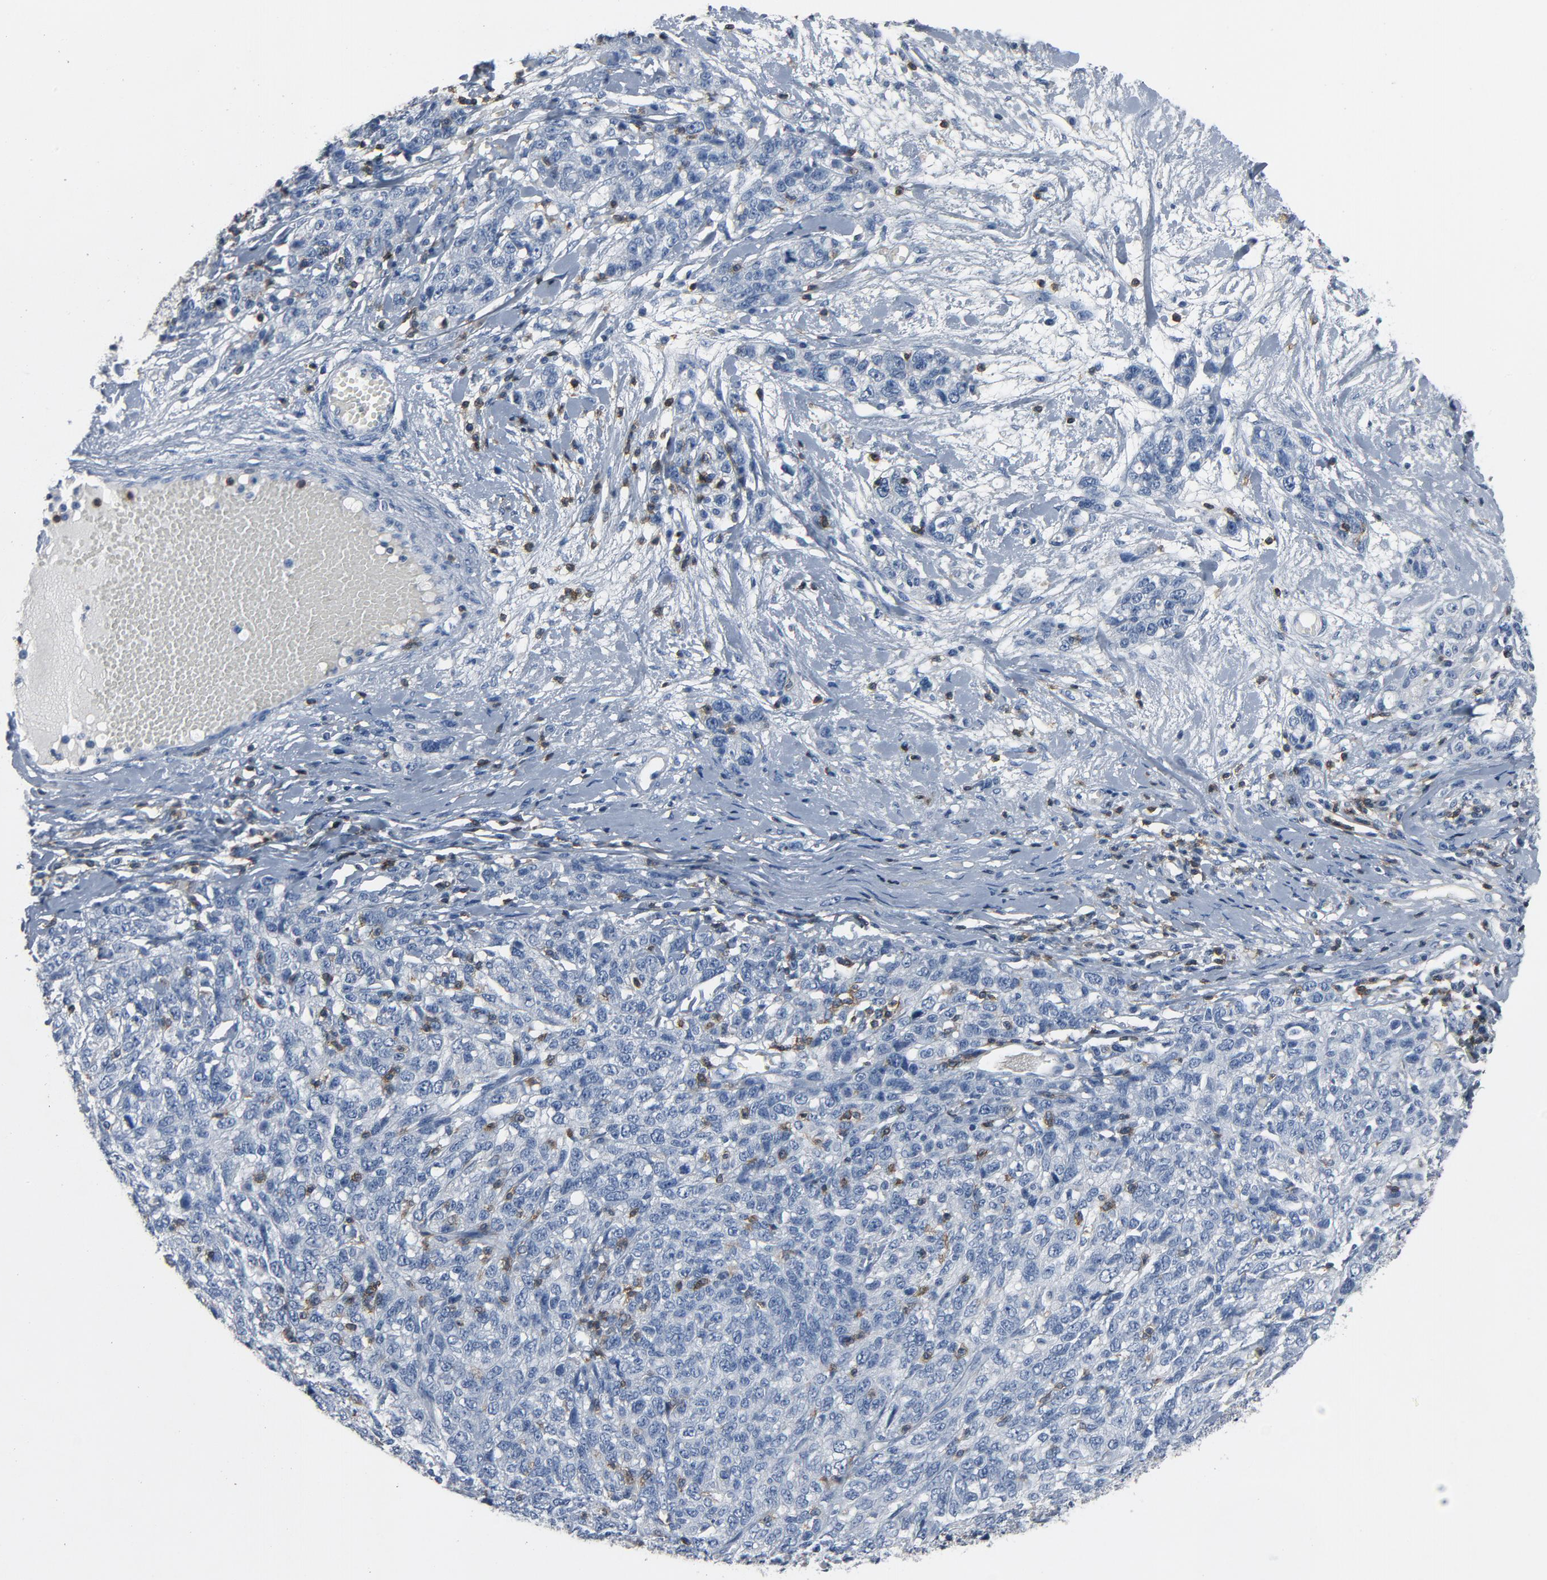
{"staining": {"intensity": "negative", "quantity": "none", "location": "none"}, "tissue": "ovarian cancer", "cell_type": "Tumor cells", "image_type": "cancer", "snomed": [{"axis": "morphology", "description": "Cystadenocarcinoma, serous, NOS"}, {"axis": "topography", "description": "Ovary"}], "caption": "This histopathology image is of serous cystadenocarcinoma (ovarian) stained with immunohistochemistry (IHC) to label a protein in brown with the nuclei are counter-stained blue. There is no expression in tumor cells.", "gene": "LCK", "patient": {"sex": "female", "age": 71}}